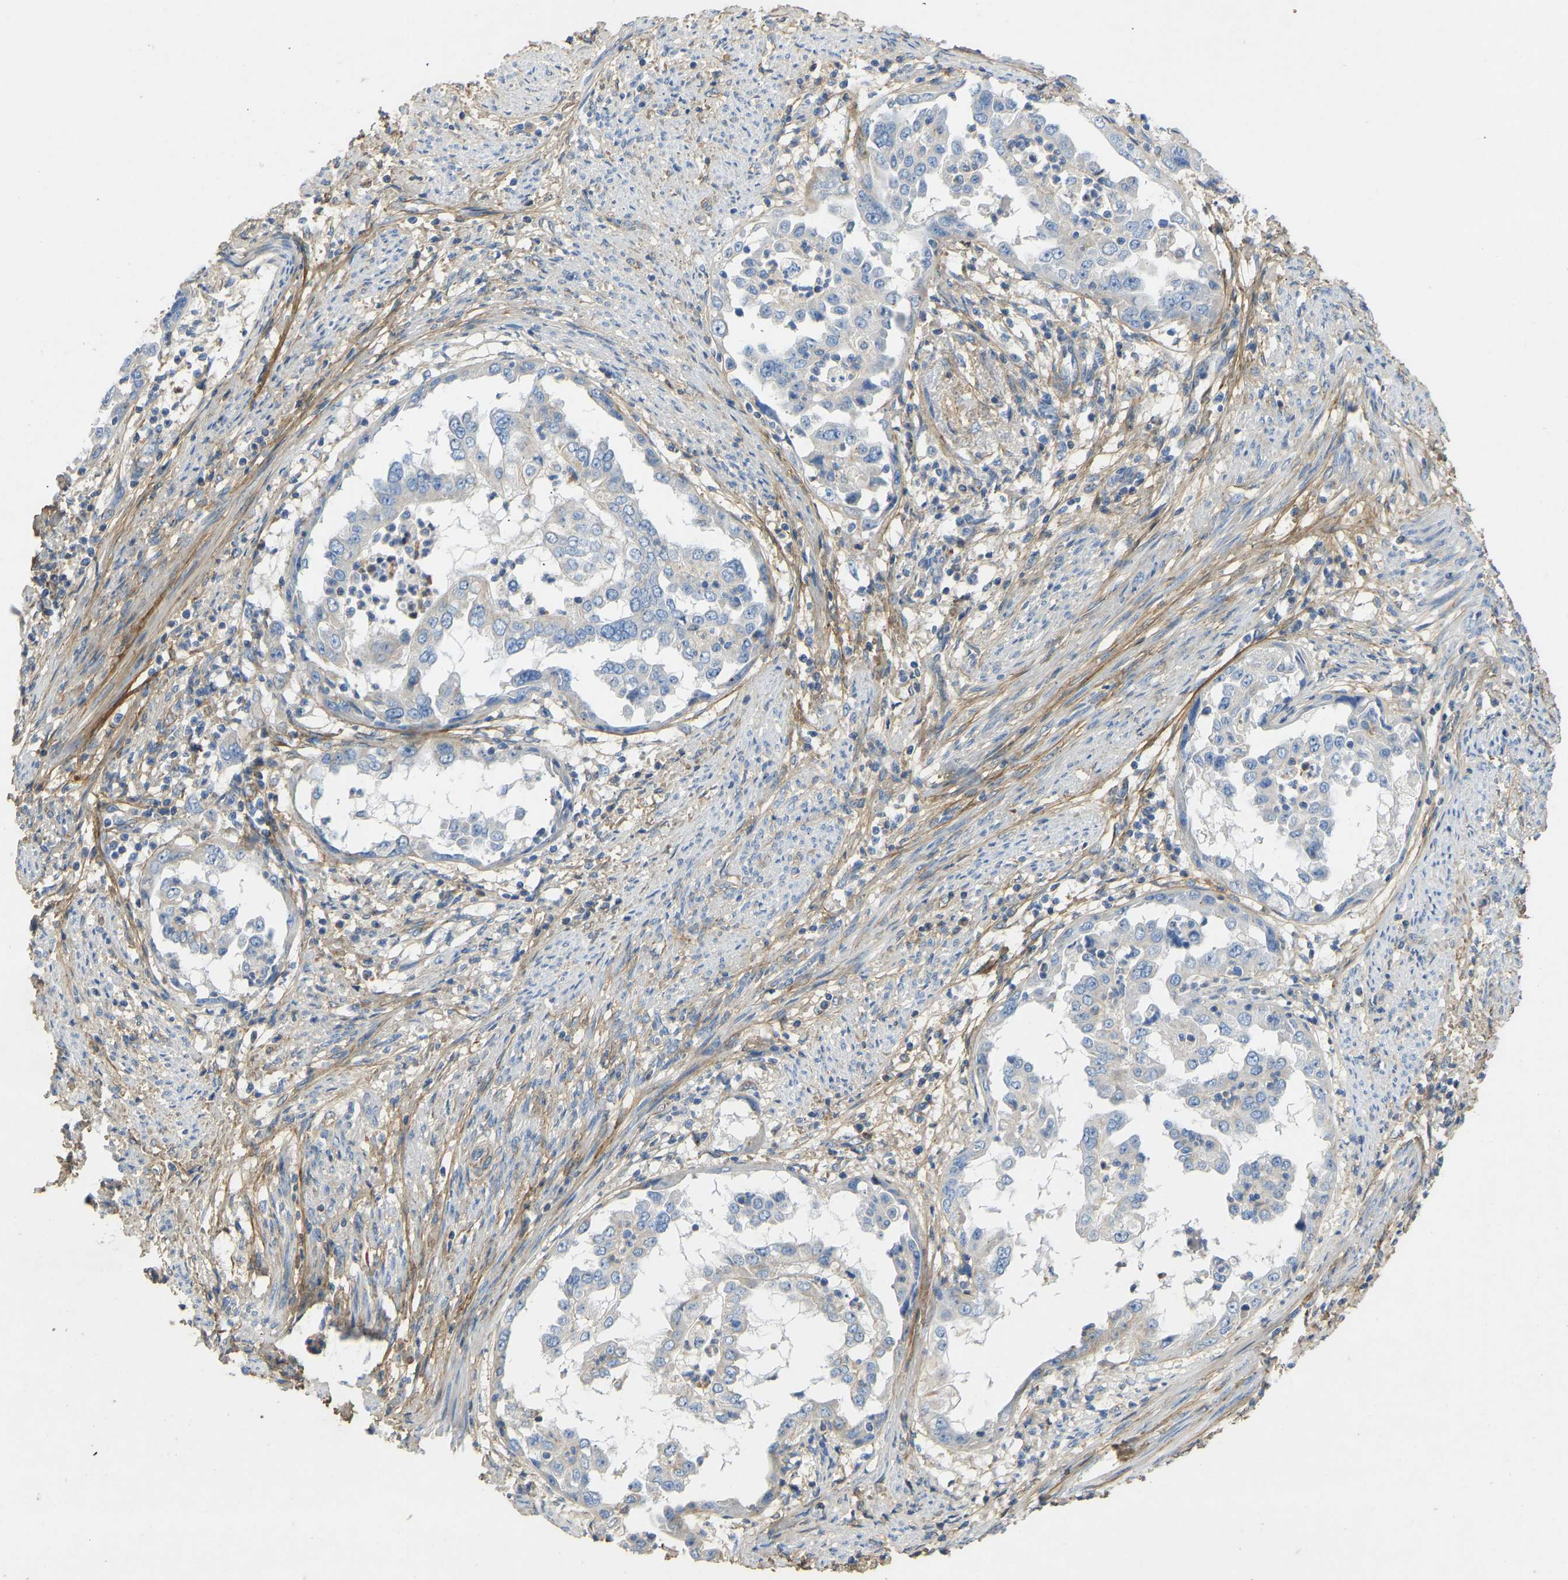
{"staining": {"intensity": "negative", "quantity": "none", "location": "none"}, "tissue": "endometrial cancer", "cell_type": "Tumor cells", "image_type": "cancer", "snomed": [{"axis": "morphology", "description": "Adenocarcinoma, NOS"}, {"axis": "topography", "description": "Endometrium"}], "caption": "IHC histopathology image of human endometrial cancer (adenocarcinoma) stained for a protein (brown), which shows no staining in tumor cells.", "gene": "TECTA", "patient": {"sex": "female", "age": 85}}